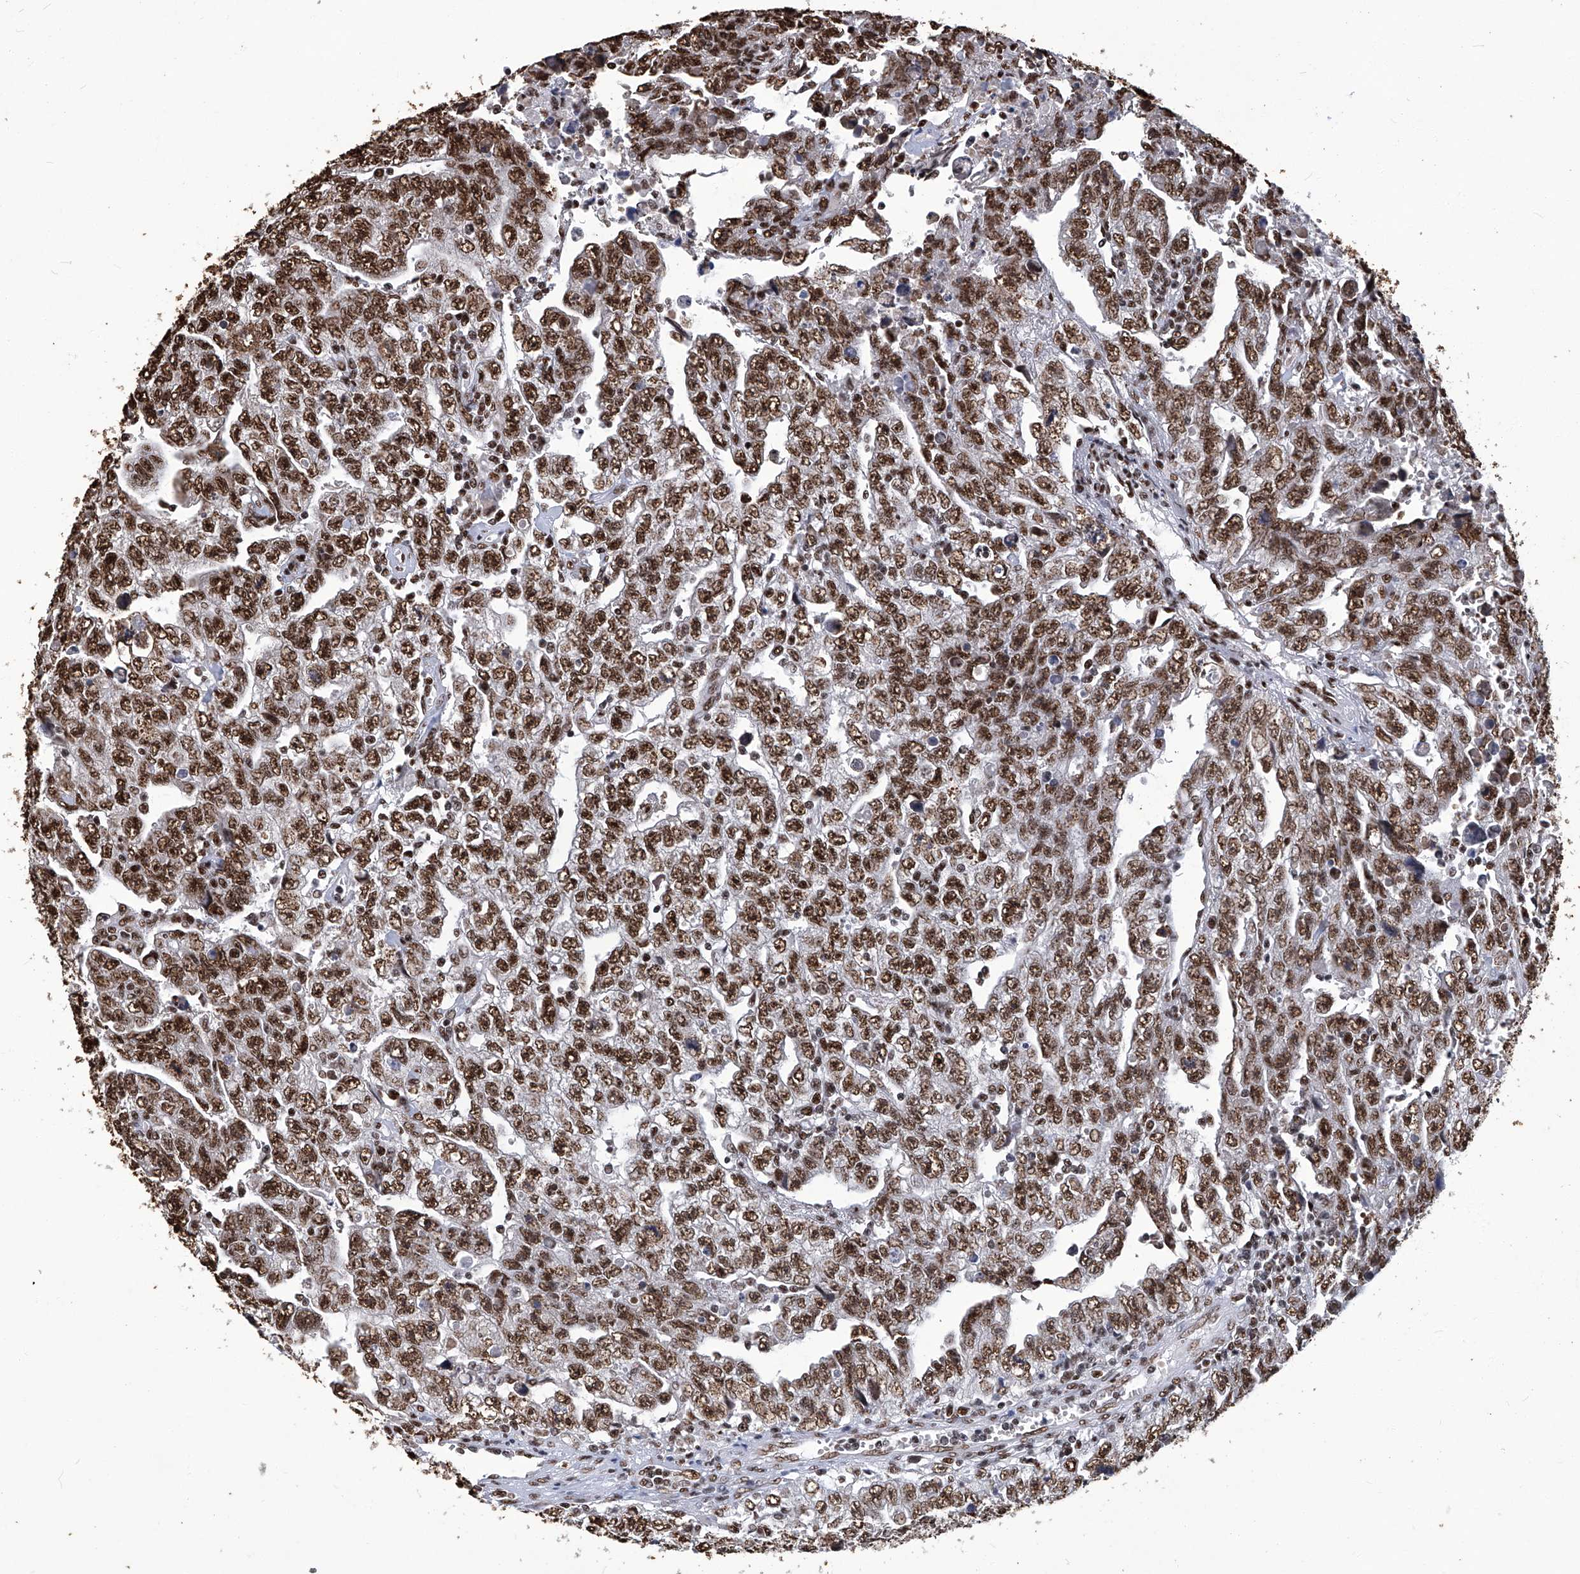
{"staining": {"intensity": "strong", "quantity": ">75%", "location": "nuclear"}, "tissue": "testis cancer", "cell_type": "Tumor cells", "image_type": "cancer", "snomed": [{"axis": "morphology", "description": "Carcinoma, Embryonal, NOS"}, {"axis": "topography", "description": "Testis"}], "caption": "A brown stain highlights strong nuclear positivity of a protein in human testis cancer tumor cells.", "gene": "HBP1", "patient": {"sex": "male", "age": 28}}